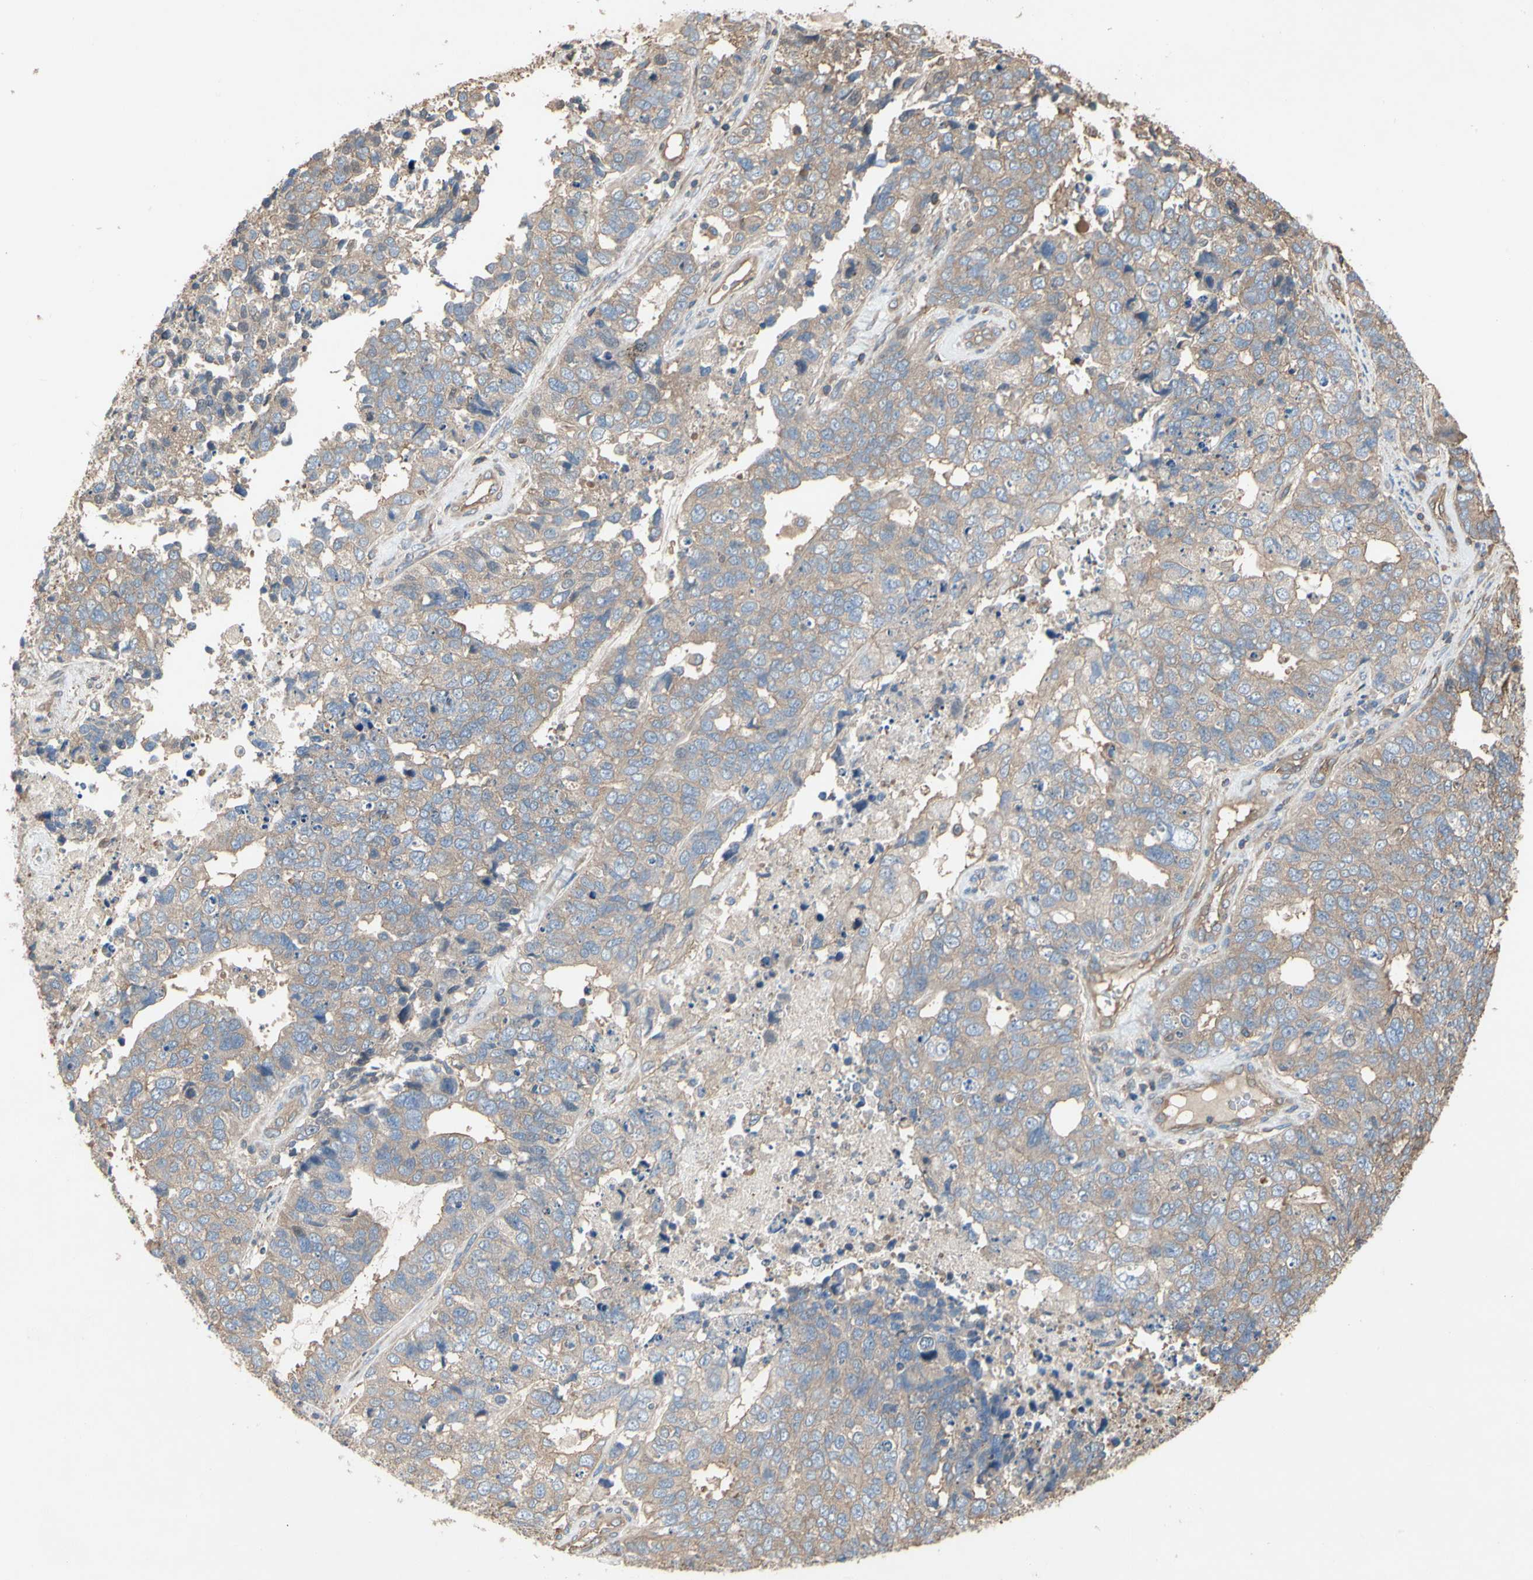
{"staining": {"intensity": "weak", "quantity": ">75%", "location": "cytoplasmic/membranous"}, "tissue": "cervical cancer", "cell_type": "Tumor cells", "image_type": "cancer", "snomed": [{"axis": "morphology", "description": "Squamous cell carcinoma, NOS"}, {"axis": "topography", "description": "Cervix"}], "caption": "Immunohistochemistry micrograph of cervical squamous cell carcinoma stained for a protein (brown), which shows low levels of weak cytoplasmic/membranous staining in approximately >75% of tumor cells.", "gene": "PDZK1", "patient": {"sex": "female", "age": 63}}